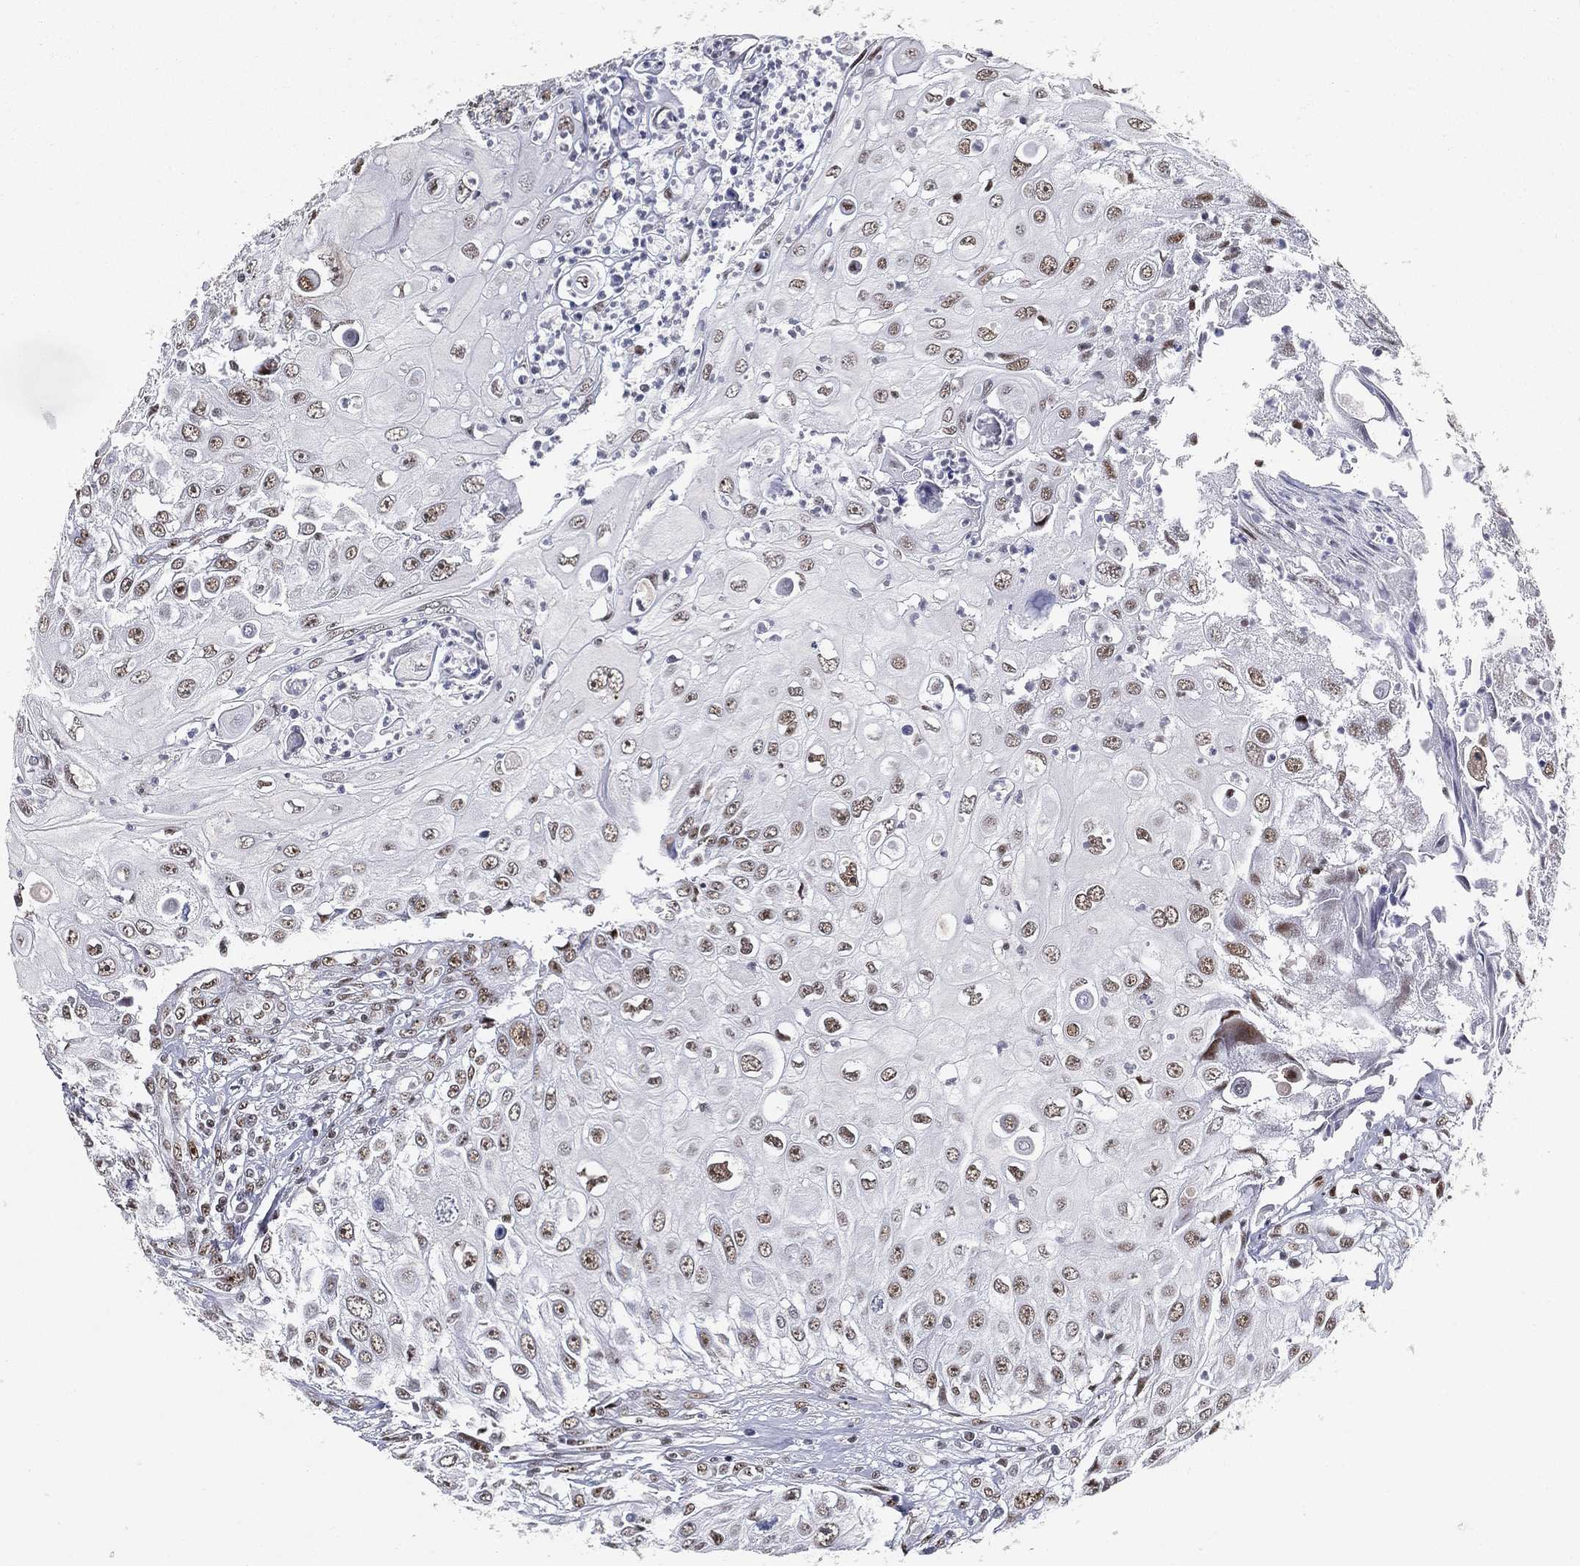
{"staining": {"intensity": "weak", "quantity": ">75%", "location": "nuclear"}, "tissue": "urothelial cancer", "cell_type": "Tumor cells", "image_type": "cancer", "snomed": [{"axis": "morphology", "description": "Urothelial carcinoma, High grade"}, {"axis": "topography", "description": "Urinary bladder"}], "caption": "Immunohistochemical staining of urothelial cancer shows weak nuclear protein expression in about >75% of tumor cells. The staining was performed using DAB, with brown indicating positive protein expression. Nuclei are stained blue with hematoxylin.", "gene": "DDX27", "patient": {"sex": "female", "age": 79}}